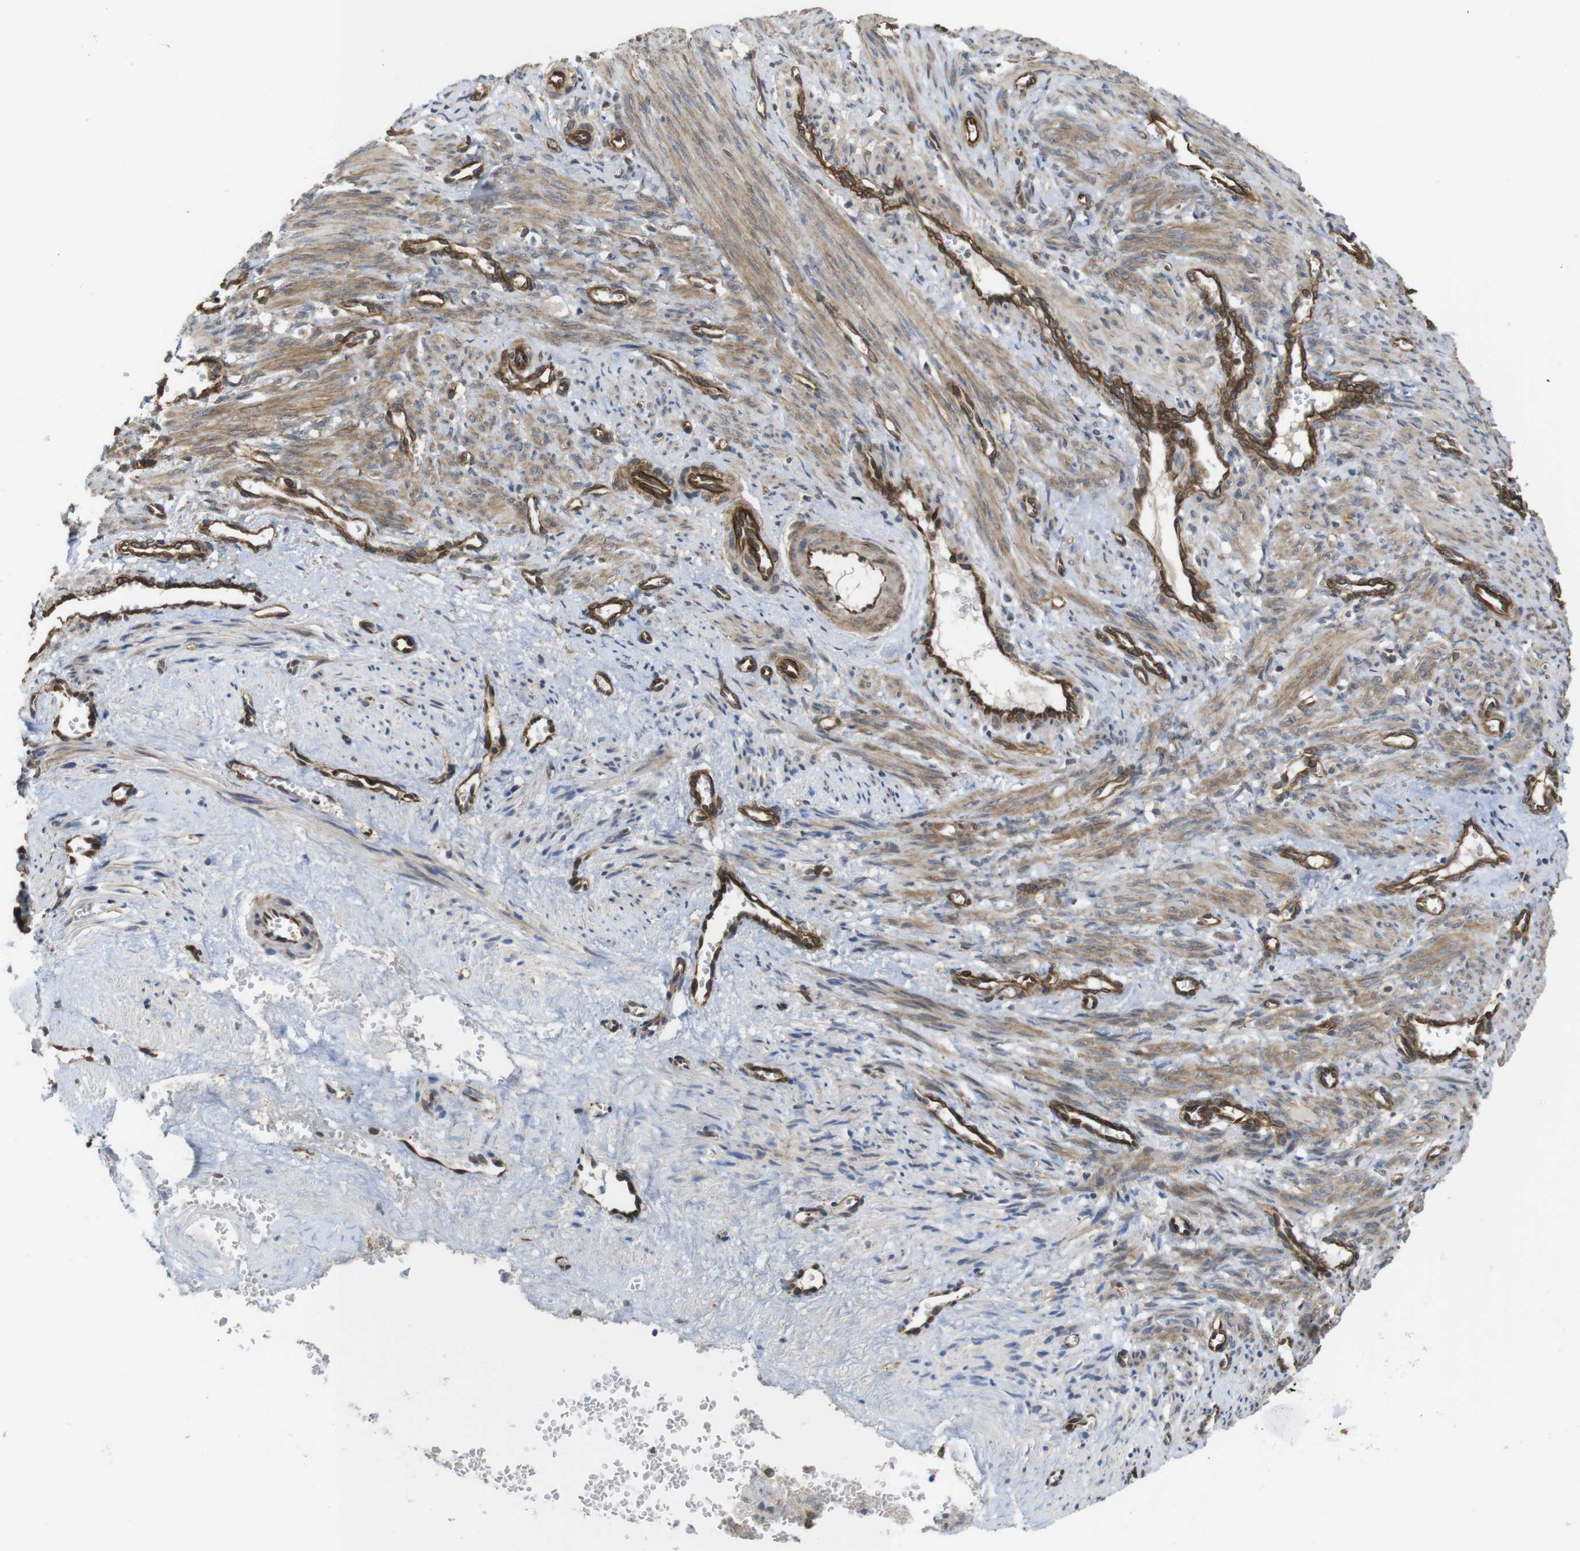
{"staining": {"intensity": "moderate", "quantity": ">75%", "location": "cytoplasmic/membranous"}, "tissue": "smooth muscle", "cell_type": "Smooth muscle cells", "image_type": "normal", "snomed": [{"axis": "morphology", "description": "Normal tissue, NOS"}, {"axis": "topography", "description": "Endometrium"}], "caption": "Protein staining by immunohistochemistry displays moderate cytoplasmic/membranous expression in approximately >75% of smooth muscle cells in benign smooth muscle.", "gene": "ZDHHC5", "patient": {"sex": "female", "age": 33}}